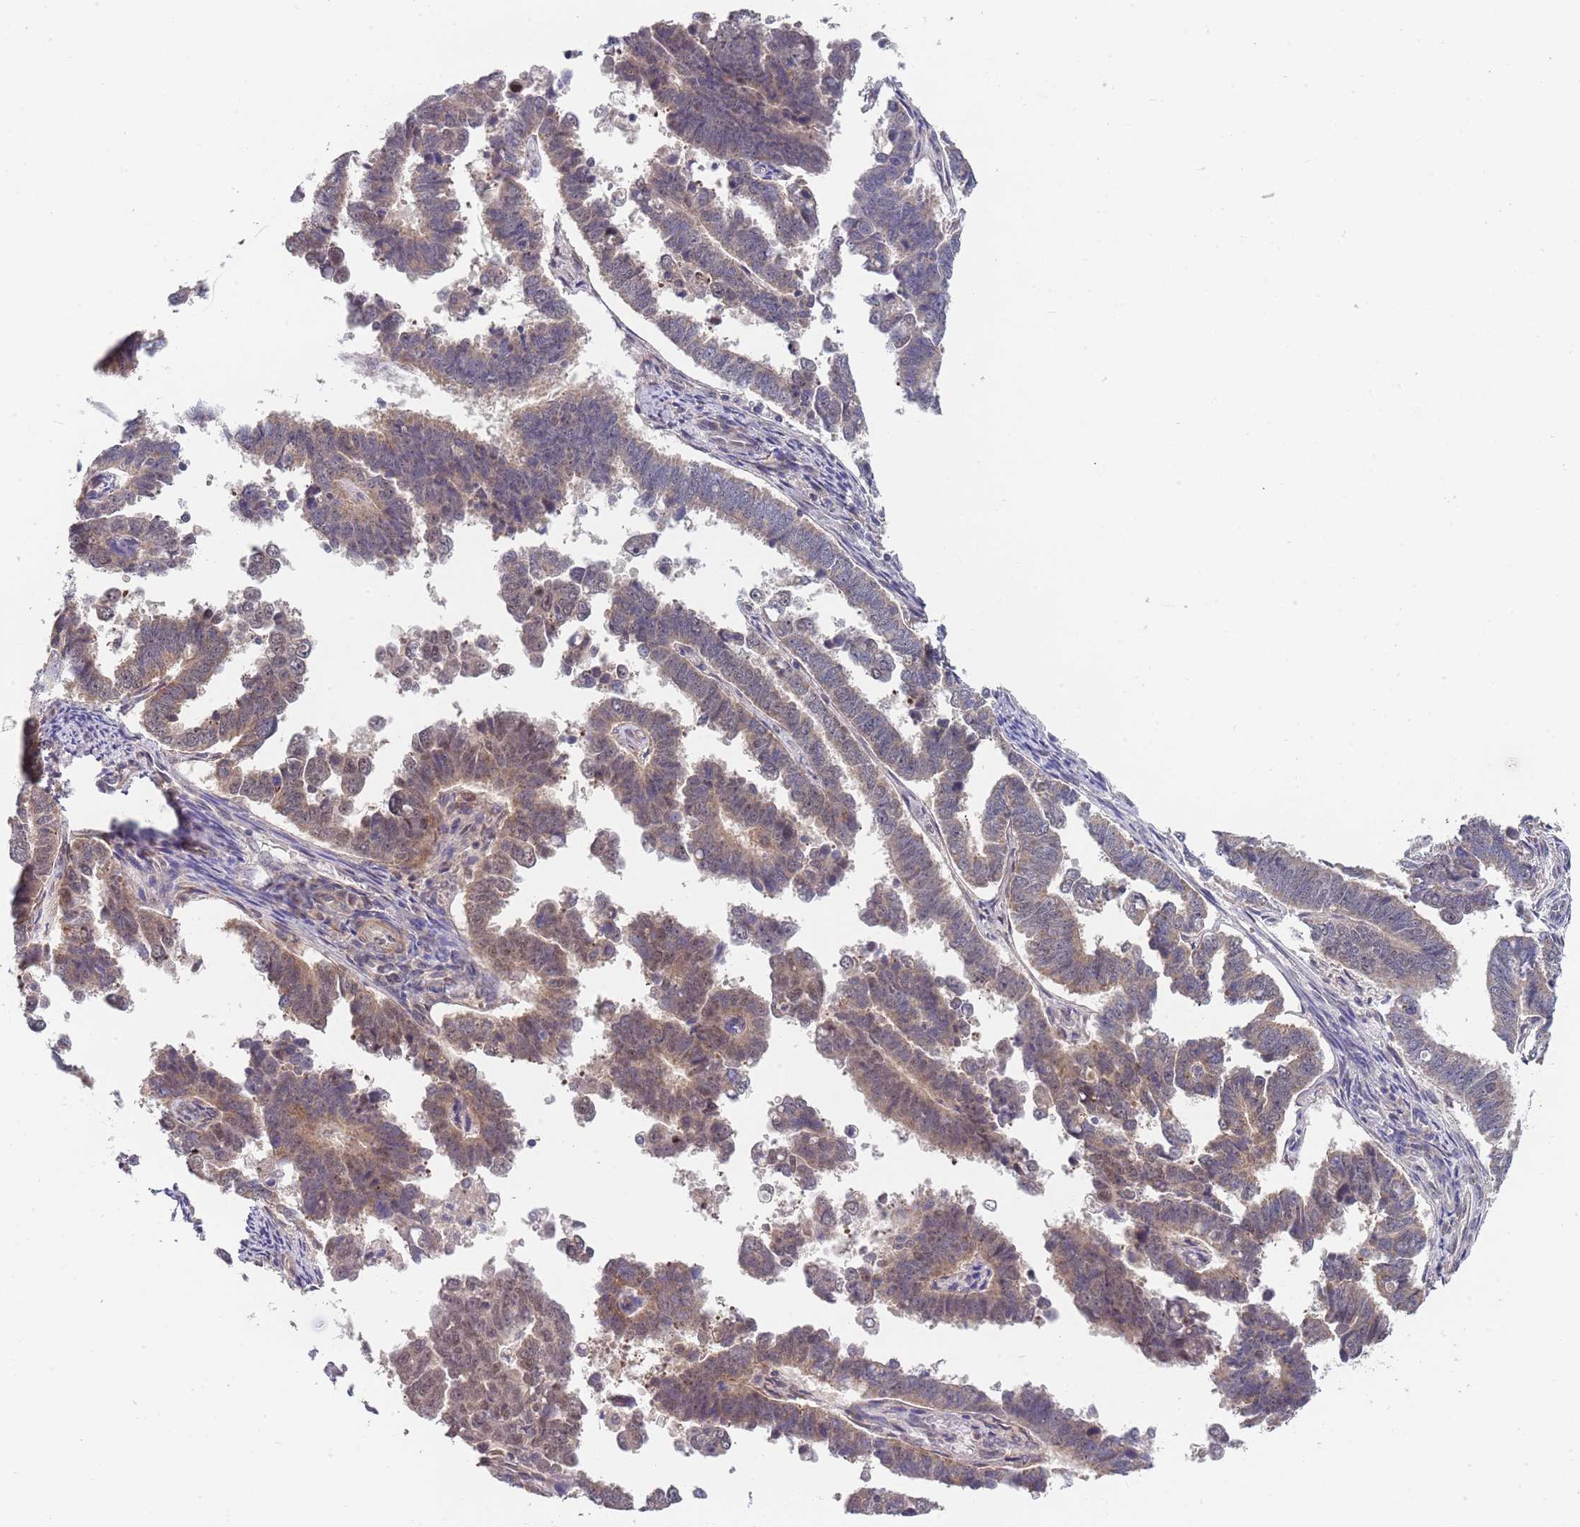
{"staining": {"intensity": "weak", "quantity": "<25%", "location": "nuclear"}, "tissue": "endometrial cancer", "cell_type": "Tumor cells", "image_type": "cancer", "snomed": [{"axis": "morphology", "description": "Adenocarcinoma, NOS"}, {"axis": "topography", "description": "Endometrium"}], "caption": "A micrograph of human endometrial cancer (adenocarcinoma) is negative for staining in tumor cells. Nuclei are stained in blue.", "gene": "B4GALT4", "patient": {"sex": "female", "age": 75}}